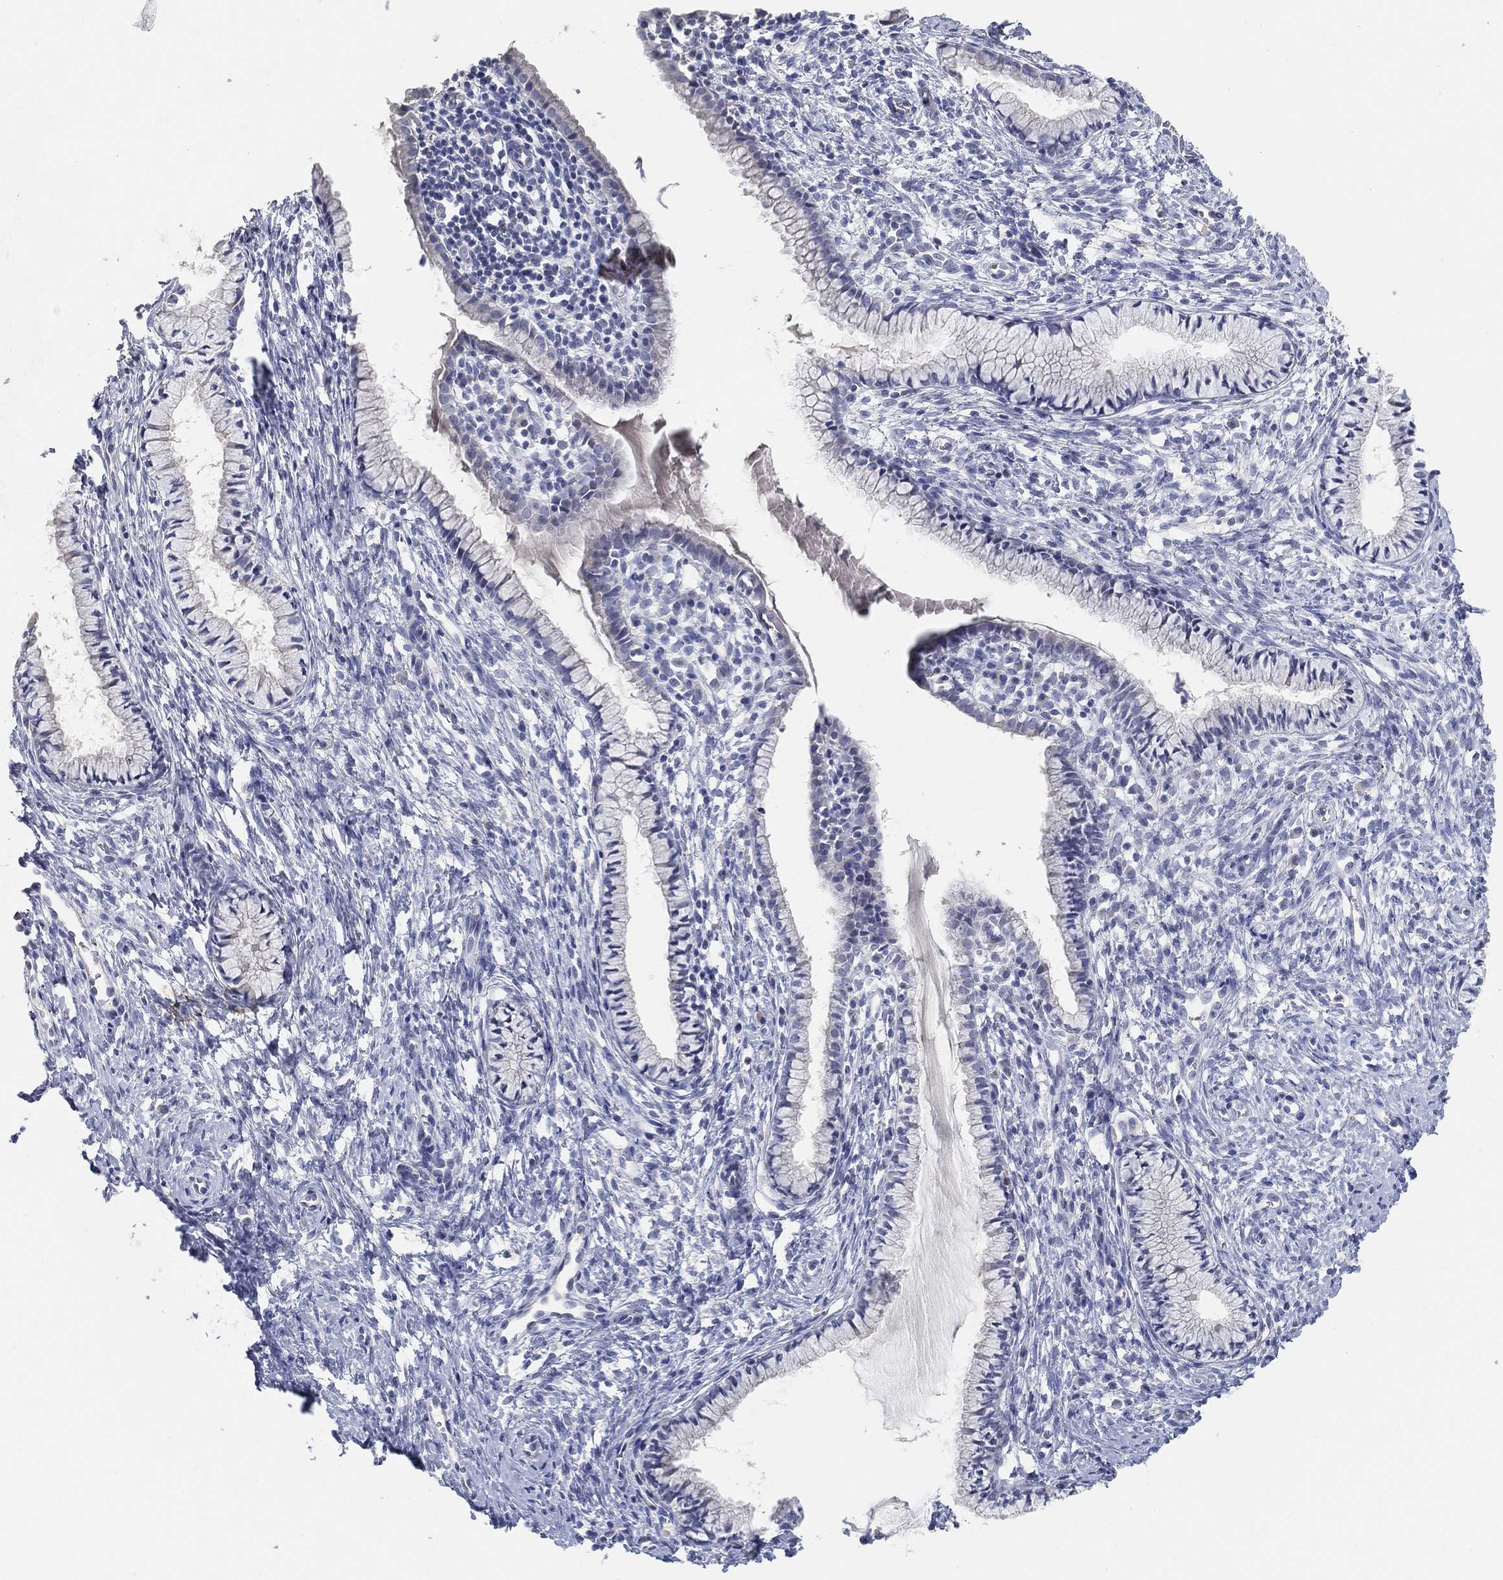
{"staining": {"intensity": "negative", "quantity": "none", "location": "none"}, "tissue": "cervix", "cell_type": "Glandular cells", "image_type": "normal", "snomed": [{"axis": "morphology", "description": "Normal tissue, NOS"}, {"axis": "topography", "description": "Cervix"}], "caption": "Glandular cells are negative for protein expression in benign human cervix. (DAB IHC, high magnification).", "gene": "FAM187B", "patient": {"sex": "female", "age": 39}}